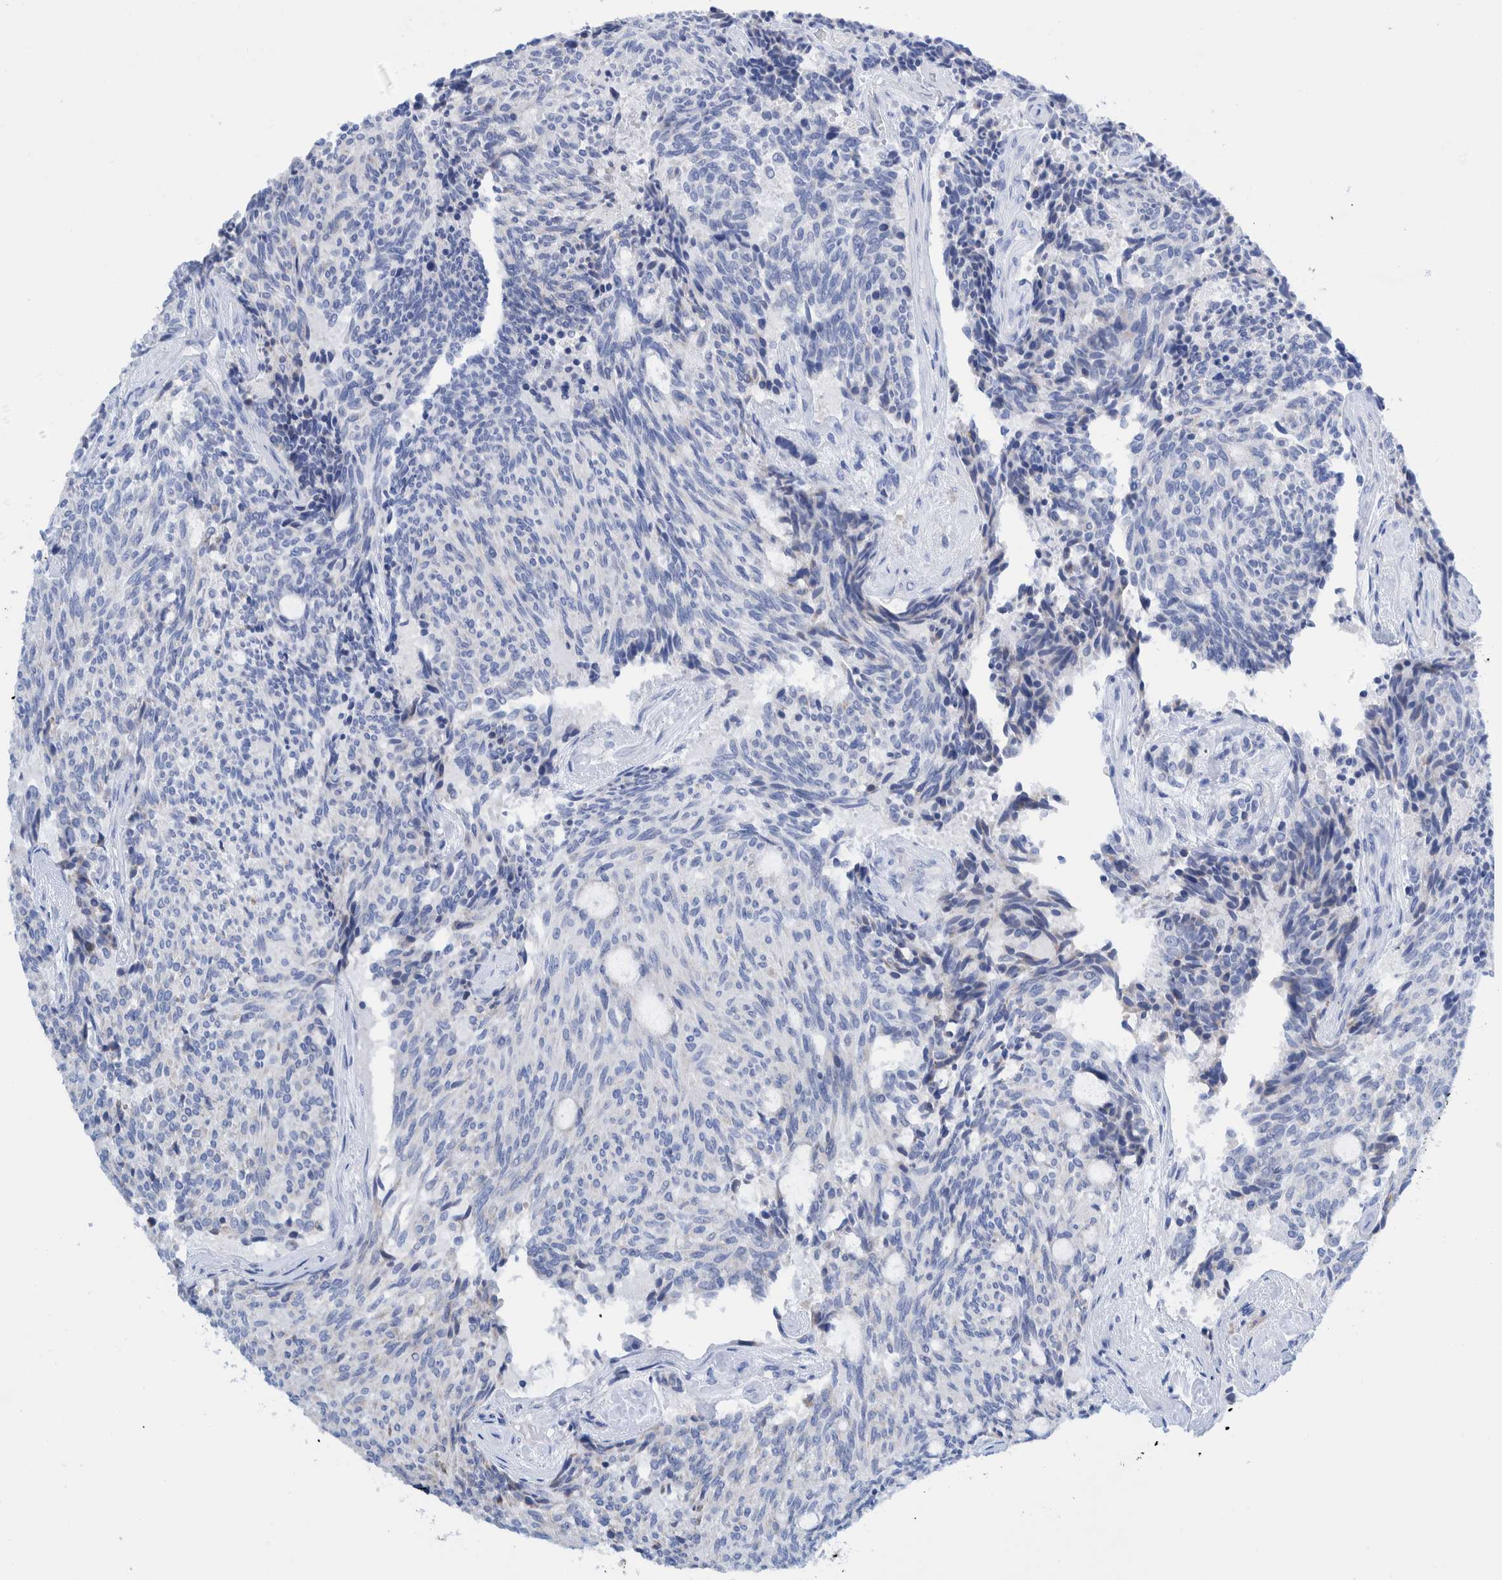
{"staining": {"intensity": "negative", "quantity": "none", "location": "none"}, "tissue": "carcinoid", "cell_type": "Tumor cells", "image_type": "cancer", "snomed": [{"axis": "morphology", "description": "Carcinoid, malignant, NOS"}, {"axis": "topography", "description": "Pancreas"}], "caption": "Immunohistochemistry (IHC) of human carcinoid demonstrates no expression in tumor cells.", "gene": "KRT14", "patient": {"sex": "female", "age": 54}}